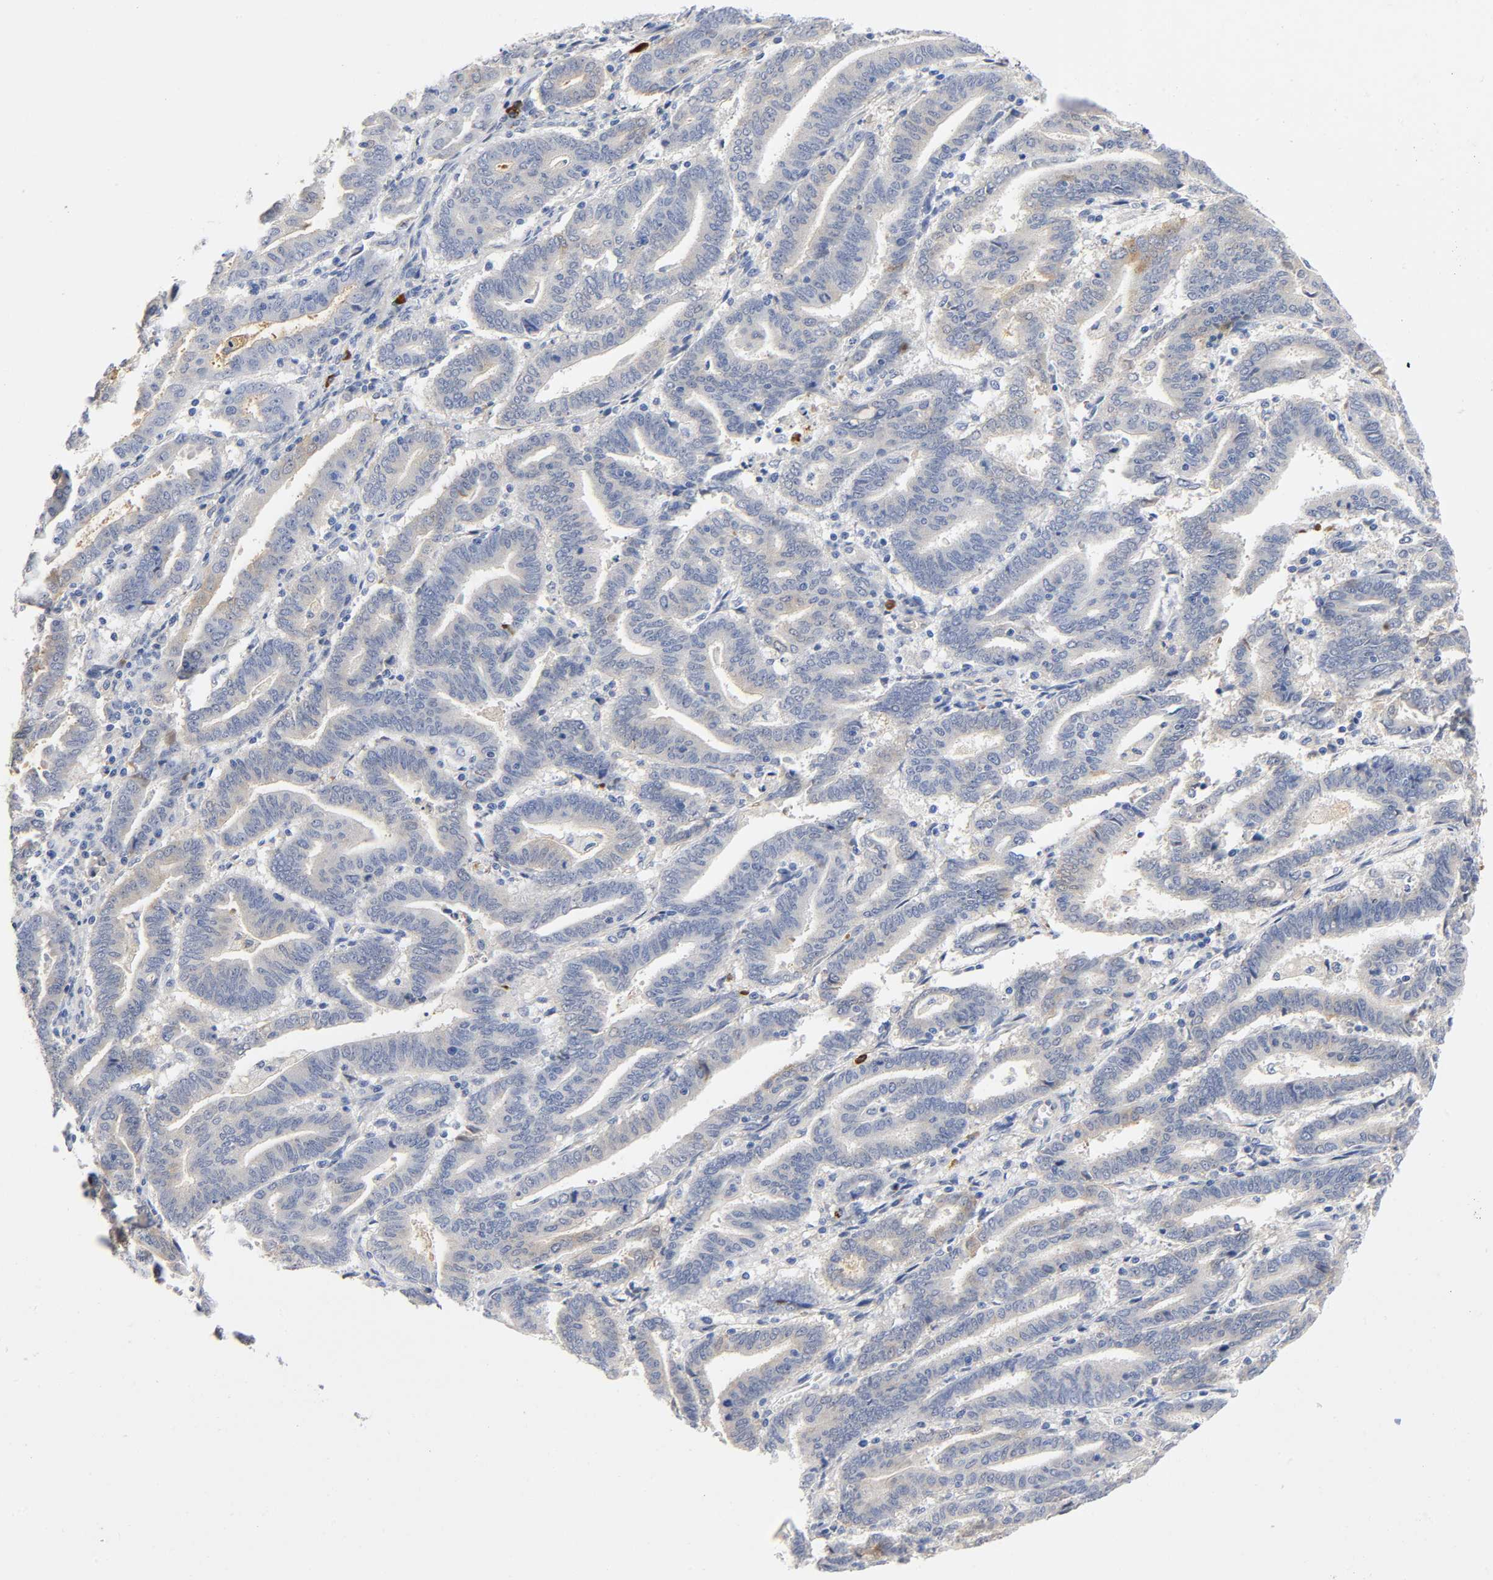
{"staining": {"intensity": "weak", "quantity": "25%-75%", "location": "cytoplasmic/membranous"}, "tissue": "endometrial cancer", "cell_type": "Tumor cells", "image_type": "cancer", "snomed": [{"axis": "morphology", "description": "Adenocarcinoma, NOS"}, {"axis": "topography", "description": "Uterus"}], "caption": "Endometrial adenocarcinoma tissue displays weak cytoplasmic/membranous expression in about 25%-75% of tumor cells The protein of interest is stained brown, and the nuclei are stained in blue (DAB (3,3'-diaminobenzidine) IHC with brightfield microscopy, high magnification).", "gene": "TNC", "patient": {"sex": "female", "age": 83}}